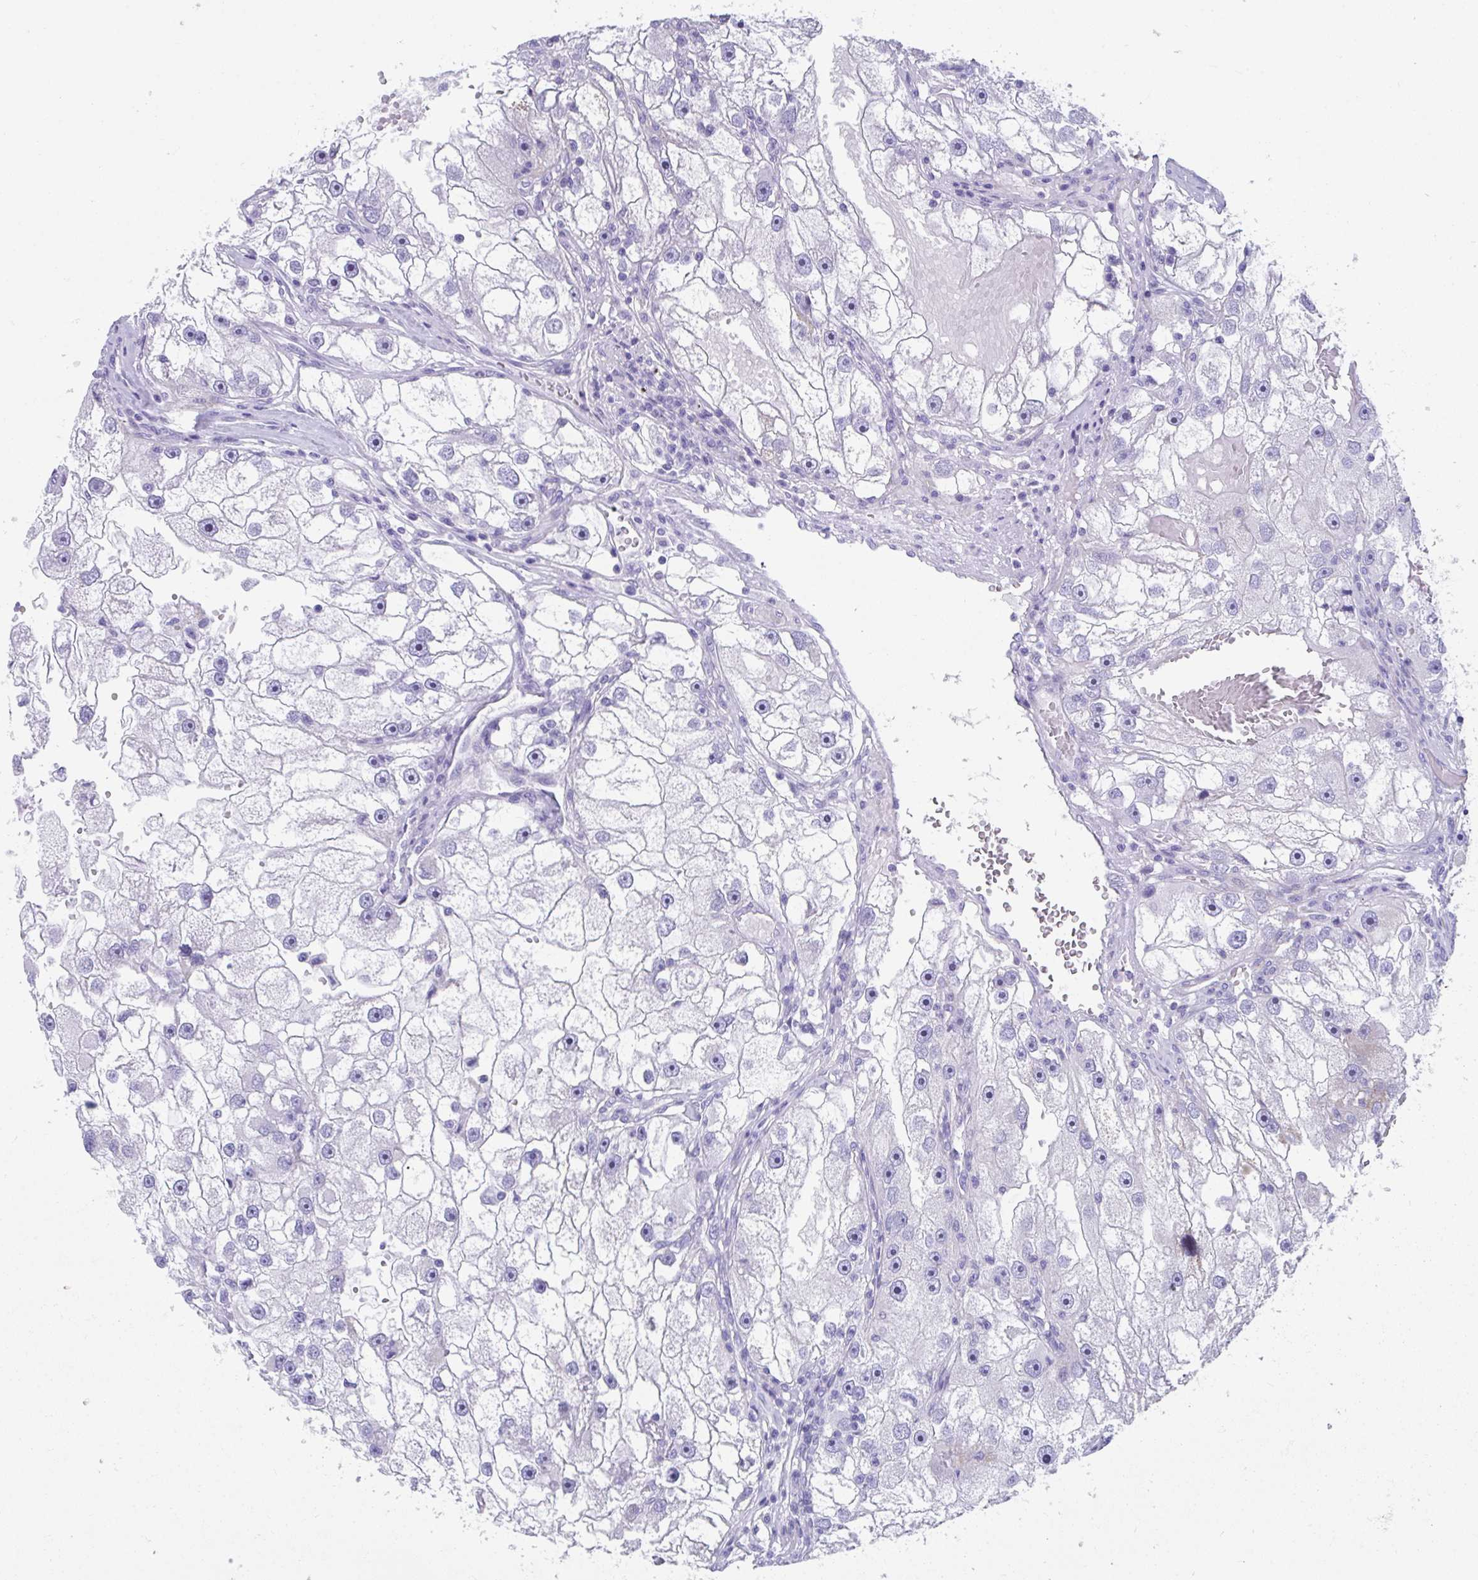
{"staining": {"intensity": "moderate", "quantity": "<25%", "location": "cytoplasmic/membranous"}, "tissue": "renal cancer", "cell_type": "Tumor cells", "image_type": "cancer", "snomed": [{"axis": "morphology", "description": "Adenocarcinoma, NOS"}, {"axis": "topography", "description": "Kidney"}], "caption": "IHC histopathology image of neoplastic tissue: human renal cancer (adenocarcinoma) stained using IHC demonstrates low levels of moderate protein expression localized specifically in the cytoplasmic/membranous of tumor cells, appearing as a cytoplasmic/membranous brown color.", "gene": "TTC30B", "patient": {"sex": "male", "age": 63}}